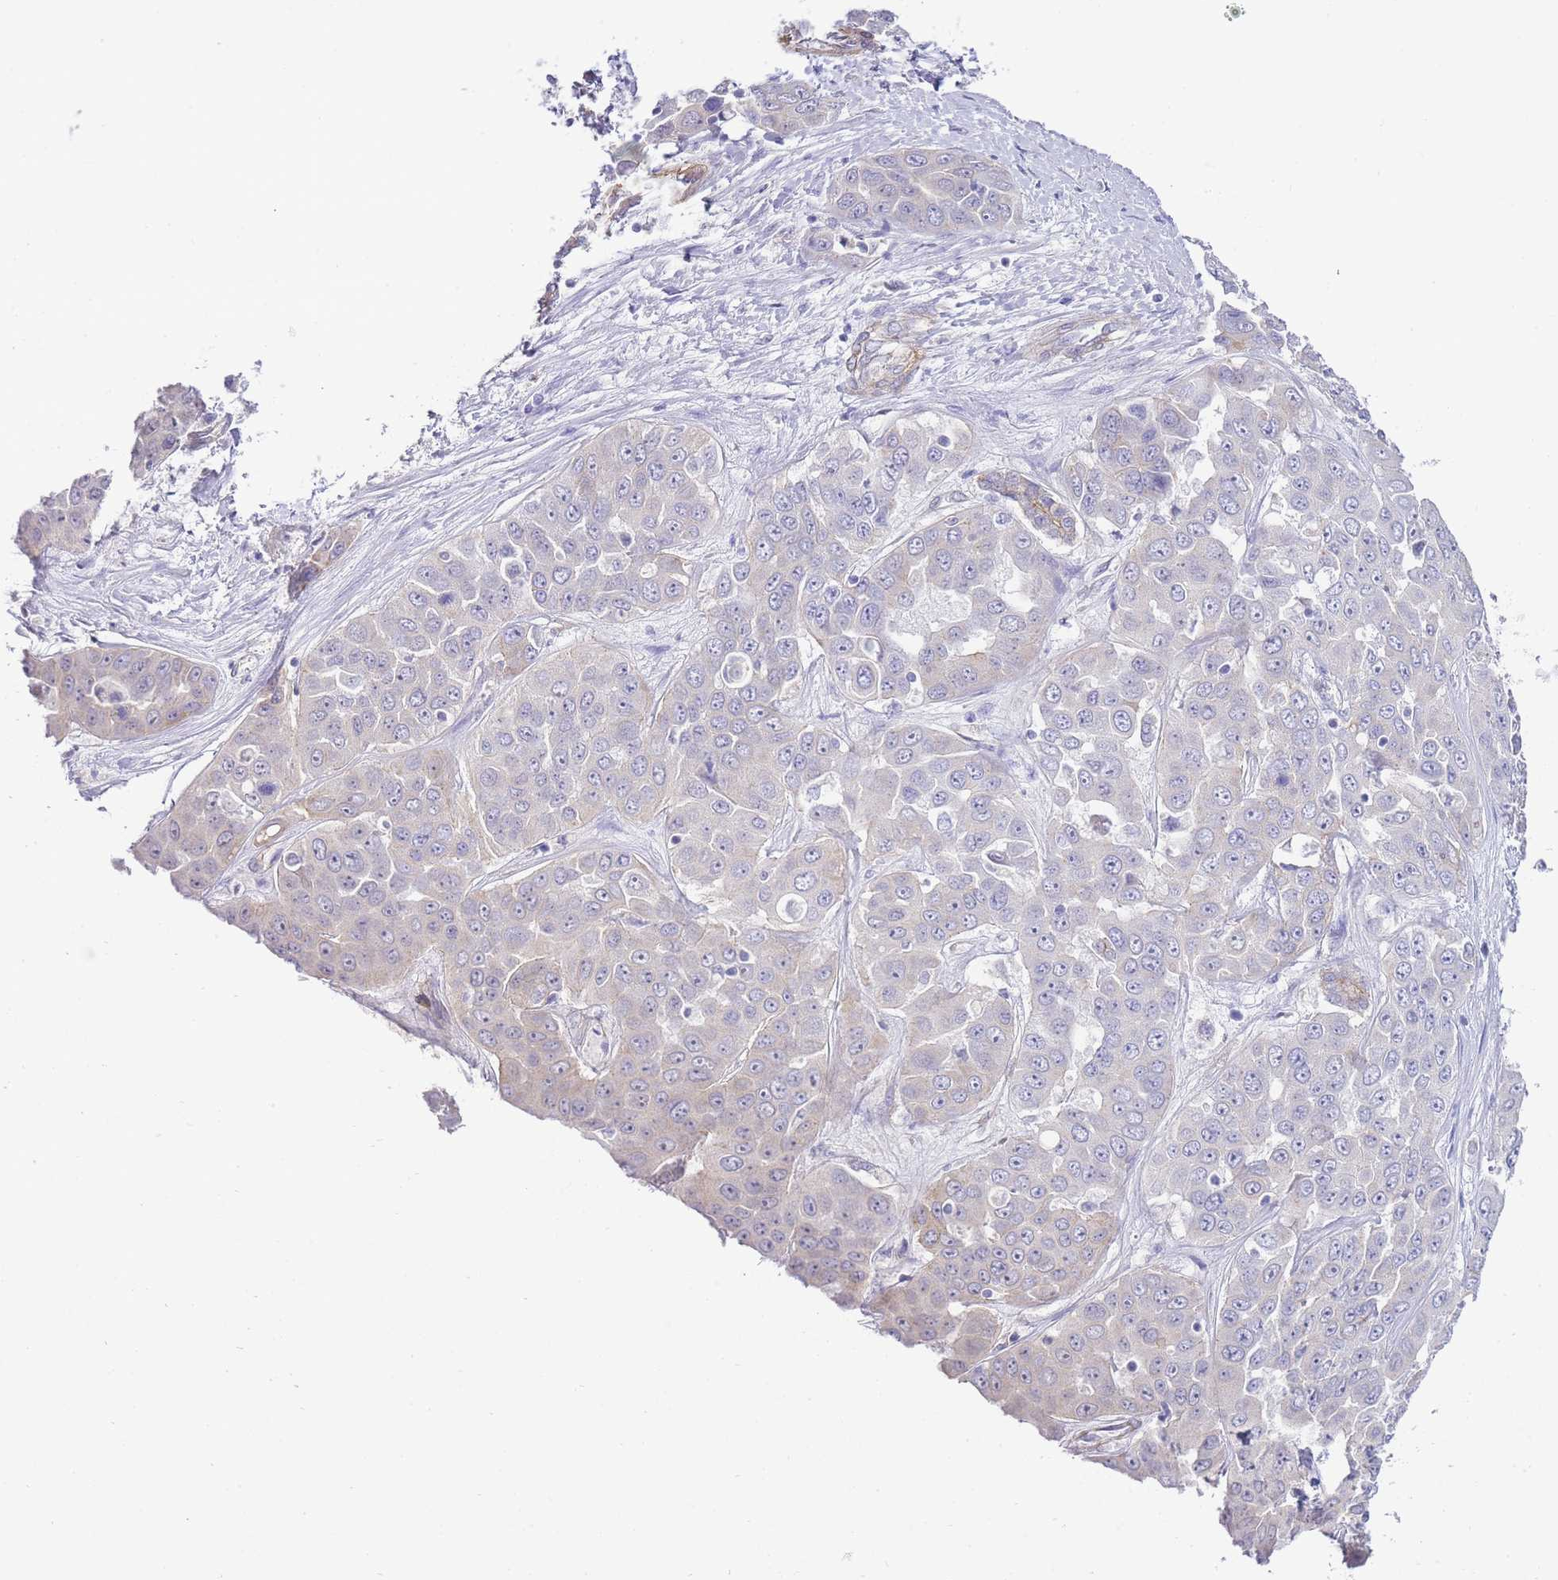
{"staining": {"intensity": "negative", "quantity": "none", "location": "none"}, "tissue": "liver cancer", "cell_type": "Tumor cells", "image_type": "cancer", "snomed": [{"axis": "morphology", "description": "Cholangiocarcinoma"}, {"axis": "topography", "description": "Liver"}], "caption": "The immunohistochemistry (IHC) photomicrograph has no significant expression in tumor cells of liver cancer (cholangiocarcinoma) tissue.", "gene": "PDCD7", "patient": {"sex": "female", "age": 52}}